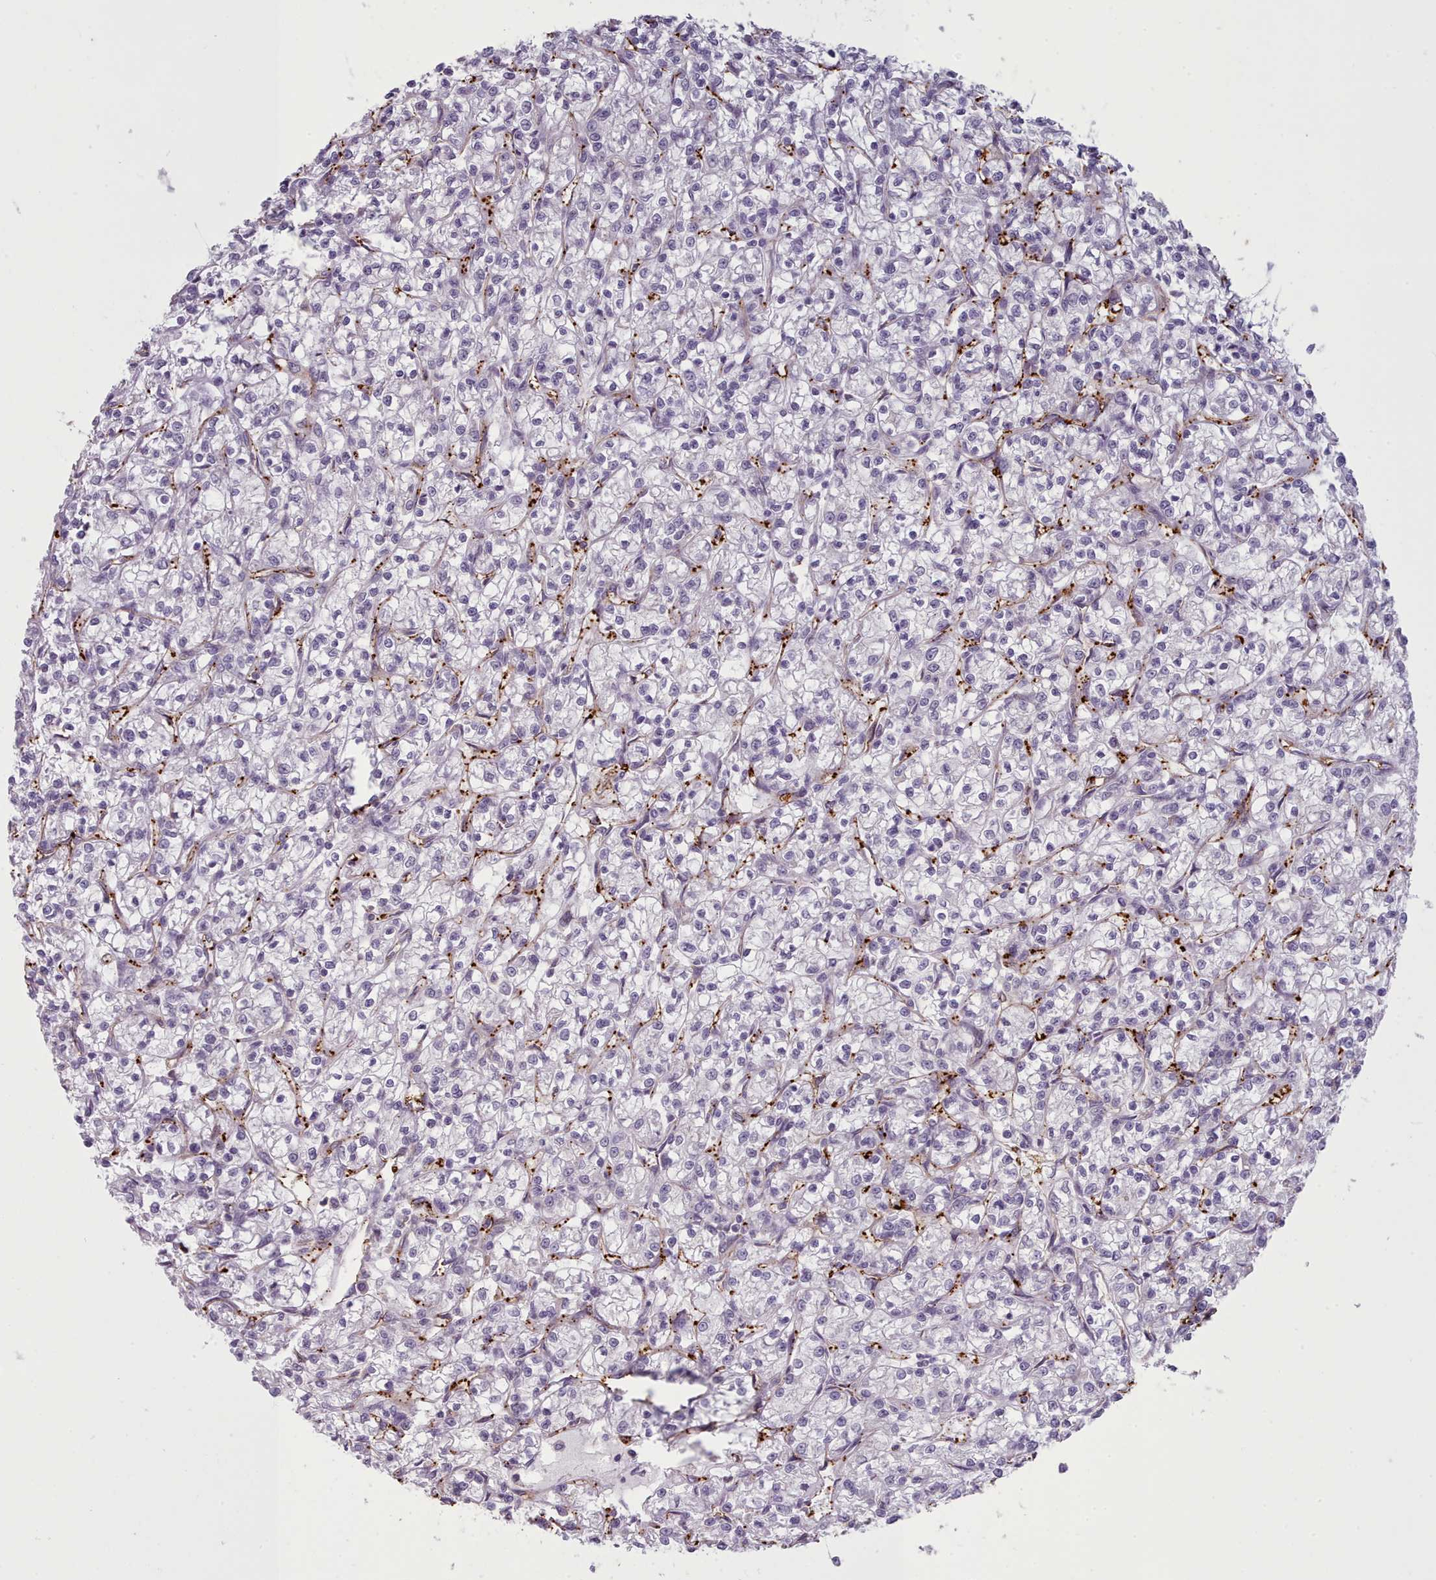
{"staining": {"intensity": "negative", "quantity": "none", "location": "none"}, "tissue": "renal cancer", "cell_type": "Tumor cells", "image_type": "cancer", "snomed": [{"axis": "morphology", "description": "Adenocarcinoma, NOS"}, {"axis": "topography", "description": "Kidney"}], "caption": "Renal cancer stained for a protein using immunohistochemistry reveals no positivity tumor cells.", "gene": "CD300LF", "patient": {"sex": "female", "age": 59}}